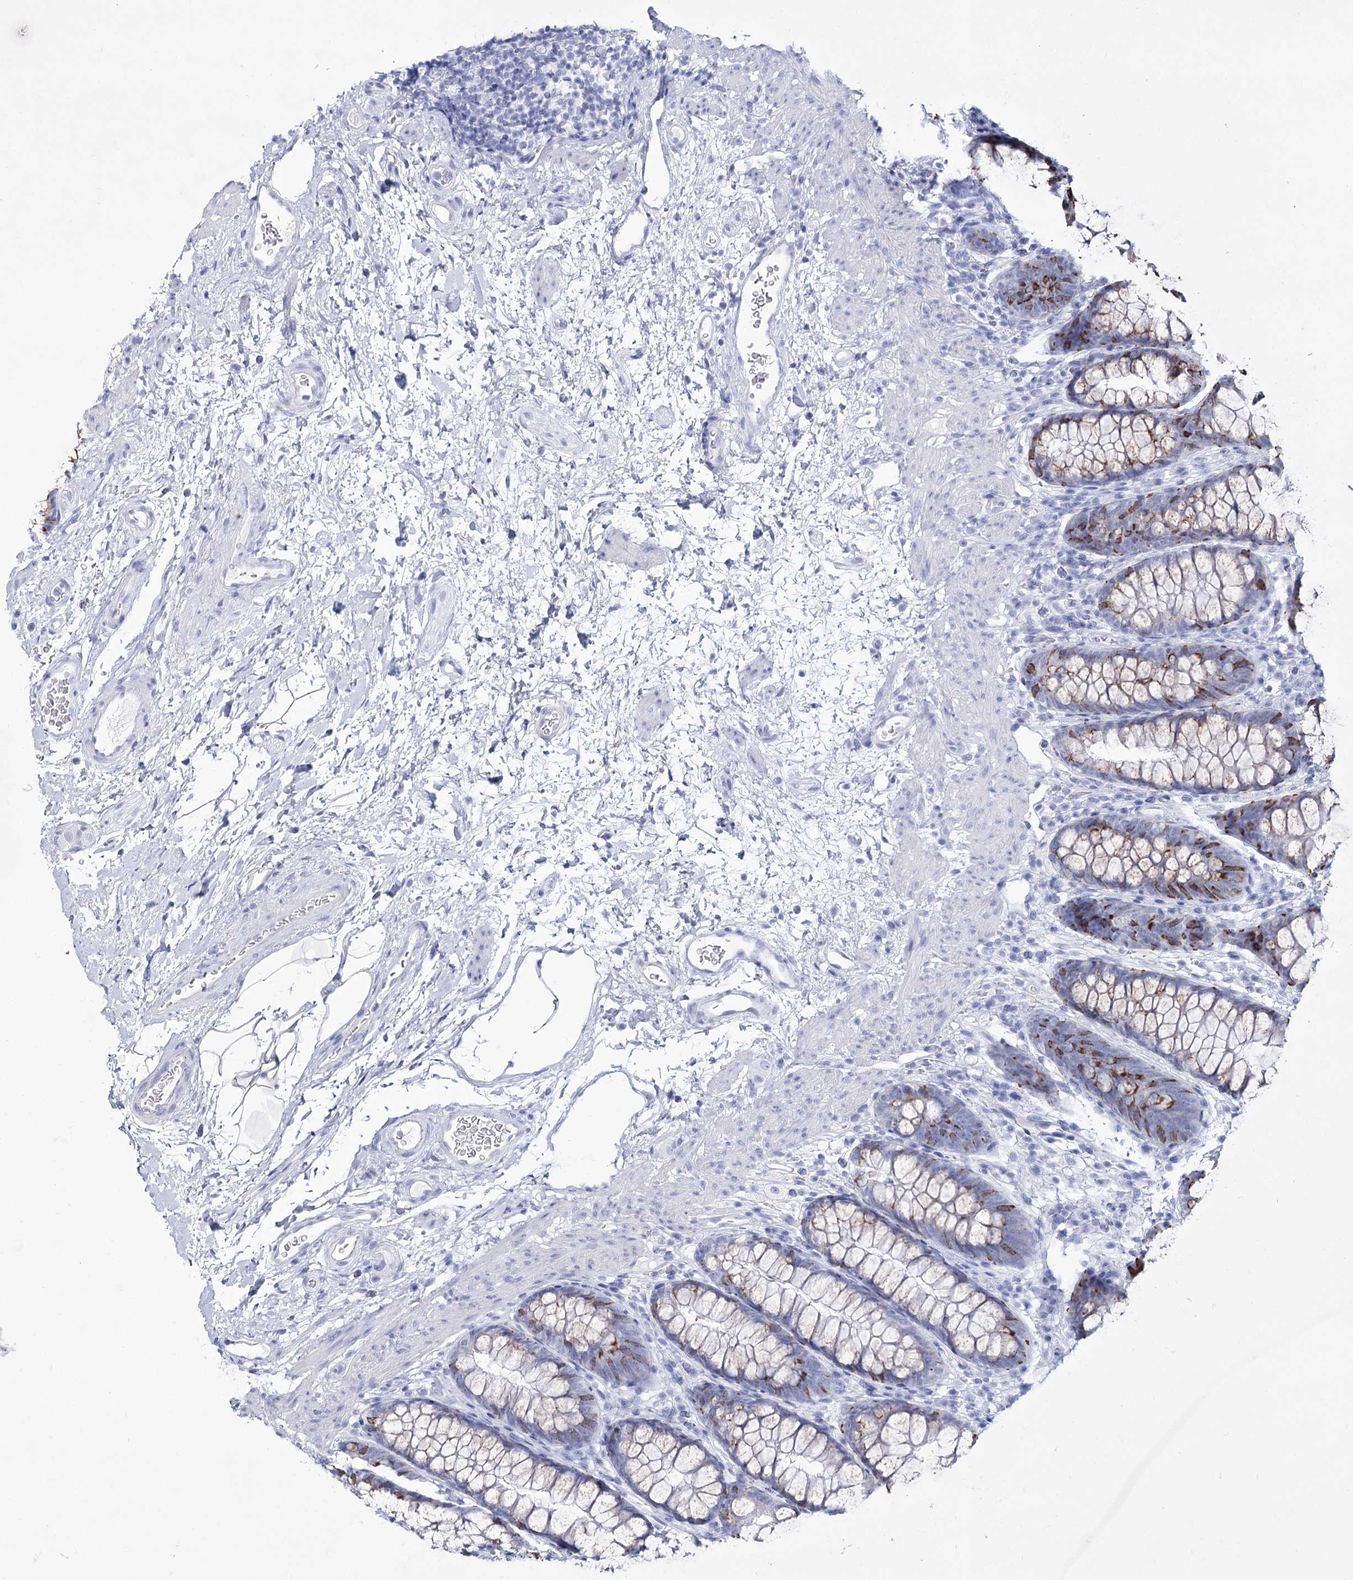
{"staining": {"intensity": "negative", "quantity": "none", "location": "none"}, "tissue": "colon", "cell_type": "Endothelial cells", "image_type": "normal", "snomed": [{"axis": "morphology", "description": "Normal tissue, NOS"}, {"axis": "topography", "description": "Colon"}], "caption": "Immunohistochemistry (IHC) image of normal colon: human colon stained with DAB shows no significant protein staining in endothelial cells. (DAB (3,3'-diaminobenzidine) immunohistochemistry visualized using brightfield microscopy, high magnification).", "gene": "RNF186", "patient": {"sex": "female", "age": 62}}